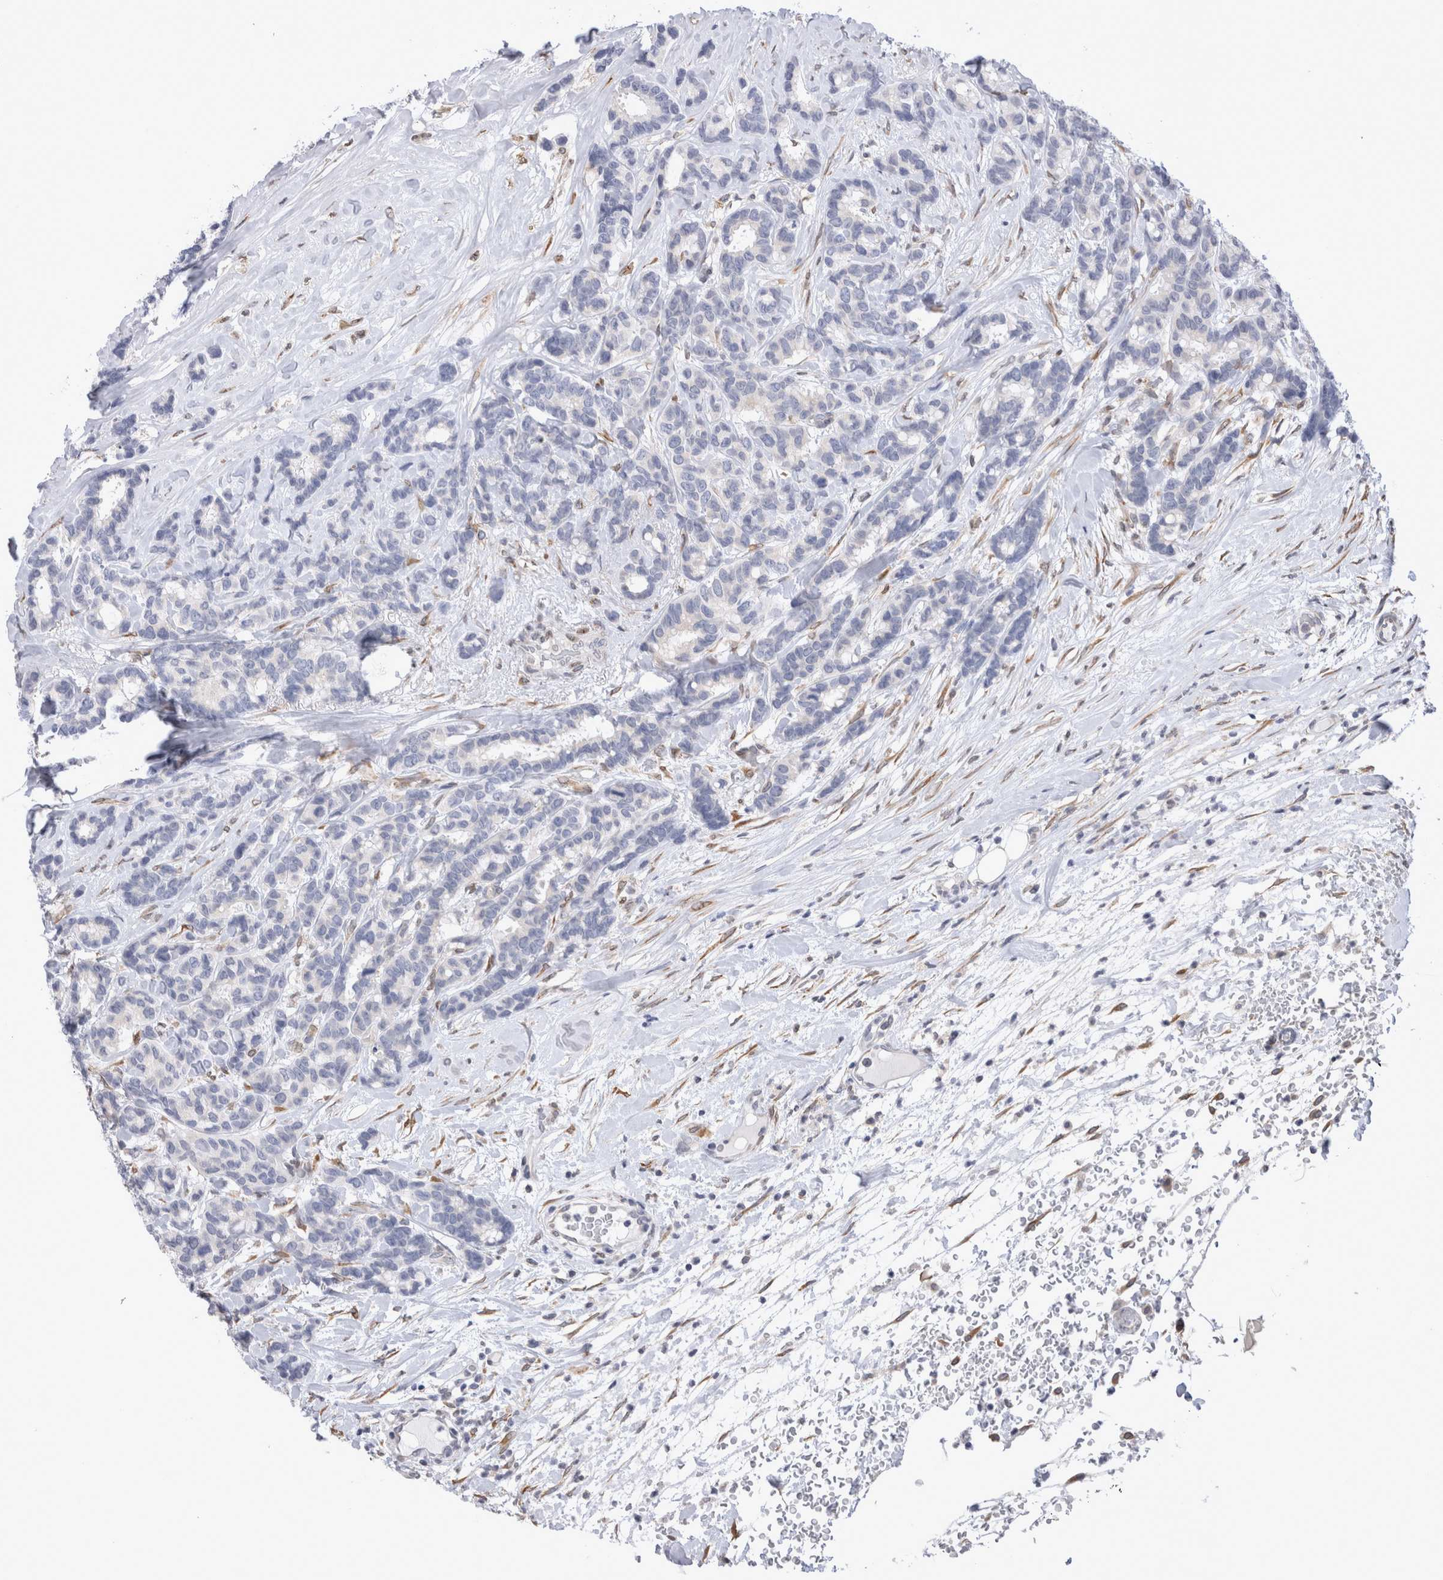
{"staining": {"intensity": "negative", "quantity": "none", "location": "none"}, "tissue": "breast cancer", "cell_type": "Tumor cells", "image_type": "cancer", "snomed": [{"axis": "morphology", "description": "Duct carcinoma"}, {"axis": "topography", "description": "Breast"}], "caption": "Breast cancer (infiltrating ductal carcinoma) stained for a protein using IHC shows no expression tumor cells.", "gene": "VCPIP1", "patient": {"sex": "female", "age": 87}}